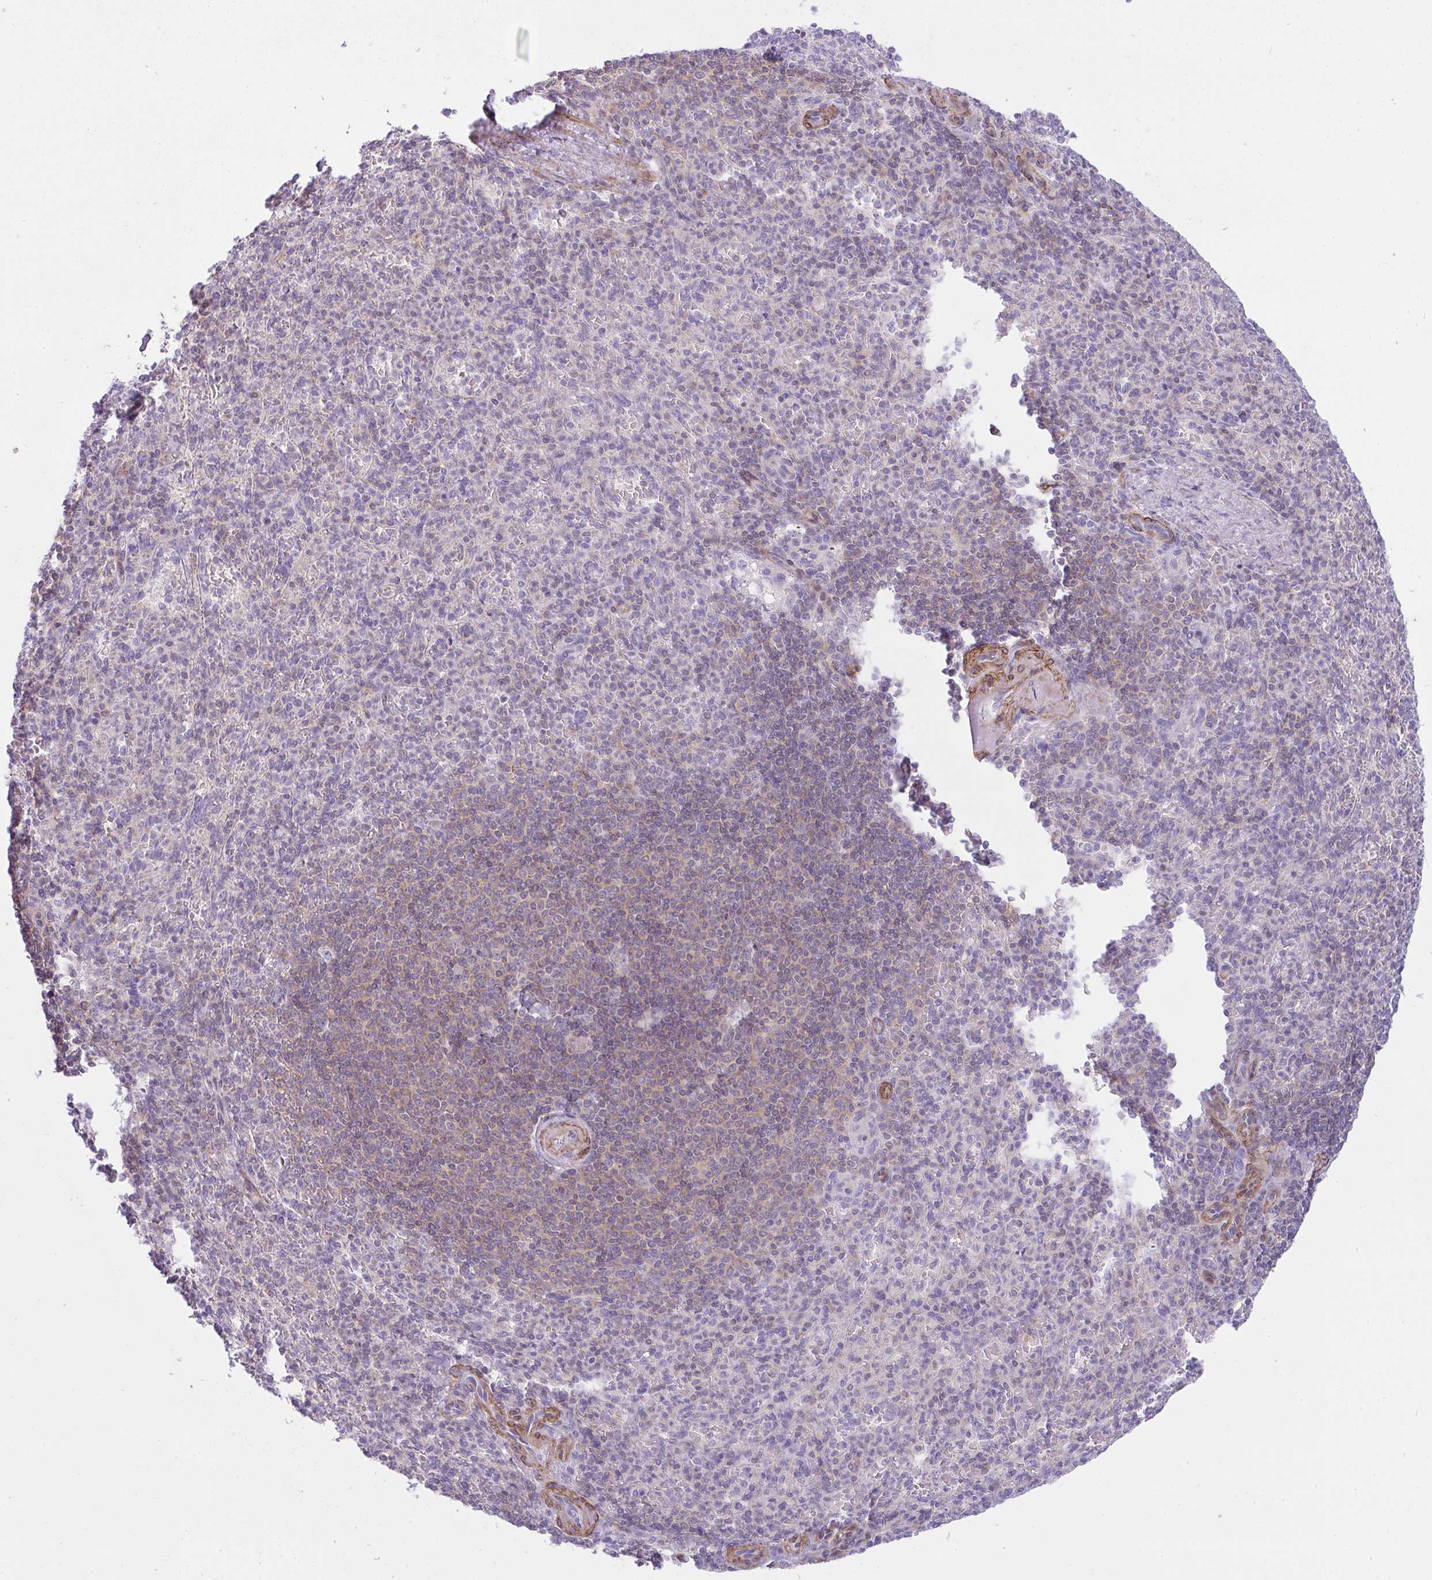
{"staining": {"intensity": "negative", "quantity": "none", "location": "none"}, "tissue": "spleen", "cell_type": "Cells in red pulp", "image_type": "normal", "snomed": [{"axis": "morphology", "description": "Normal tissue, NOS"}, {"axis": "topography", "description": "Spleen"}], "caption": "High power microscopy photomicrograph of an immunohistochemistry (IHC) photomicrograph of unremarkable spleen, revealing no significant positivity in cells in red pulp.", "gene": "CDRT15", "patient": {"sex": "female", "age": 74}}